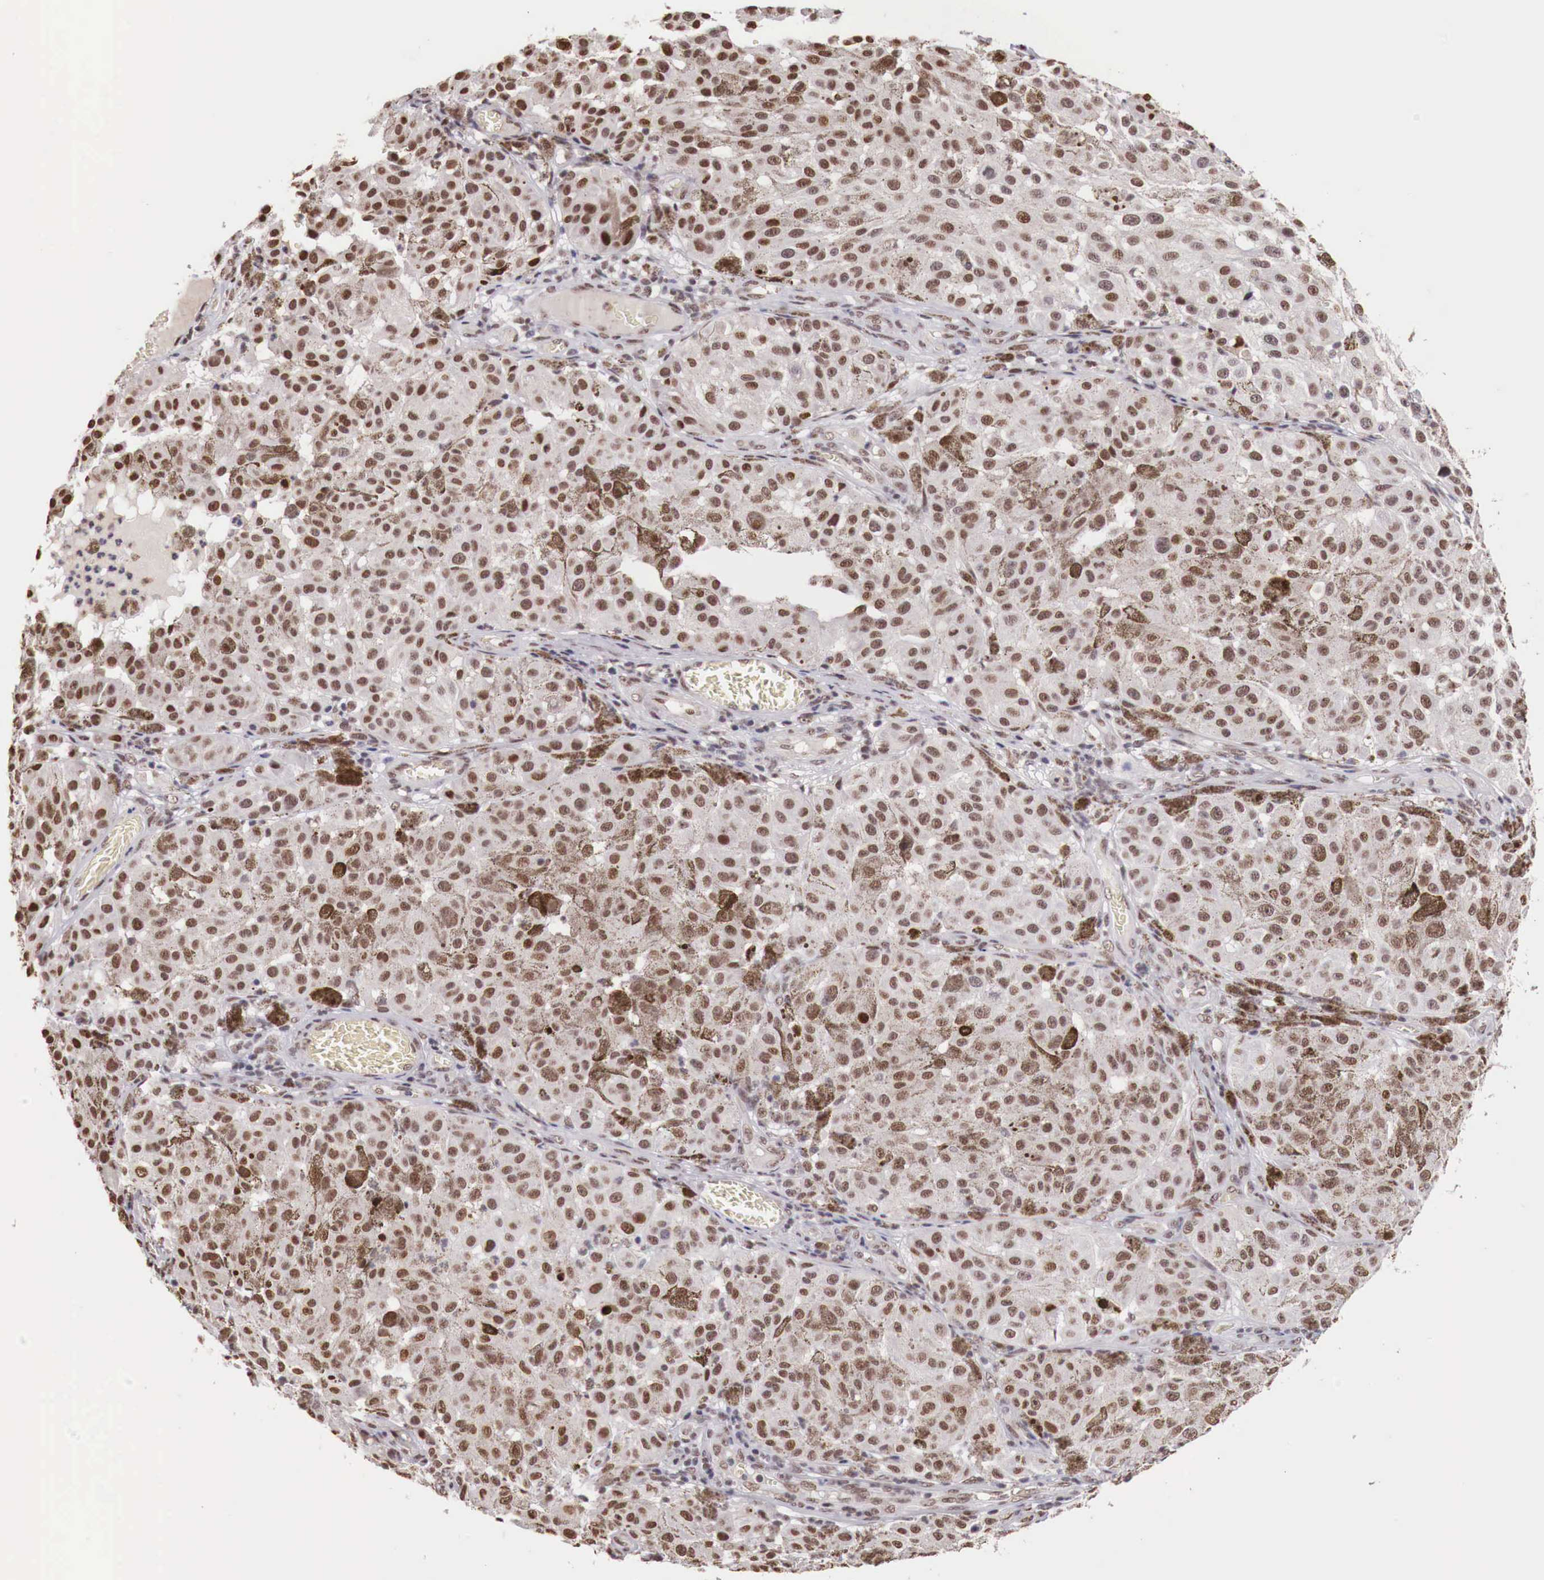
{"staining": {"intensity": "strong", "quantity": ">75%", "location": "nuclear"}, "tissue": "melanoma", "cell_type": "Tumor cells", "image_type": "cancer", "snomed": [{"axis": "morphology", "description": "Malignant melanoma, NOS"}, {"axis": "topography", "description": "Skin"}], "caption": "Immunohistochemical staining of human melanoma reveals high levels of strong nuclear protein expression in approximately >75% of tumor cells. (IHC, brightfield microscopy, high magnification).", "gene": "FOXP2", "patient": {"sex": "female", "age": 64}}